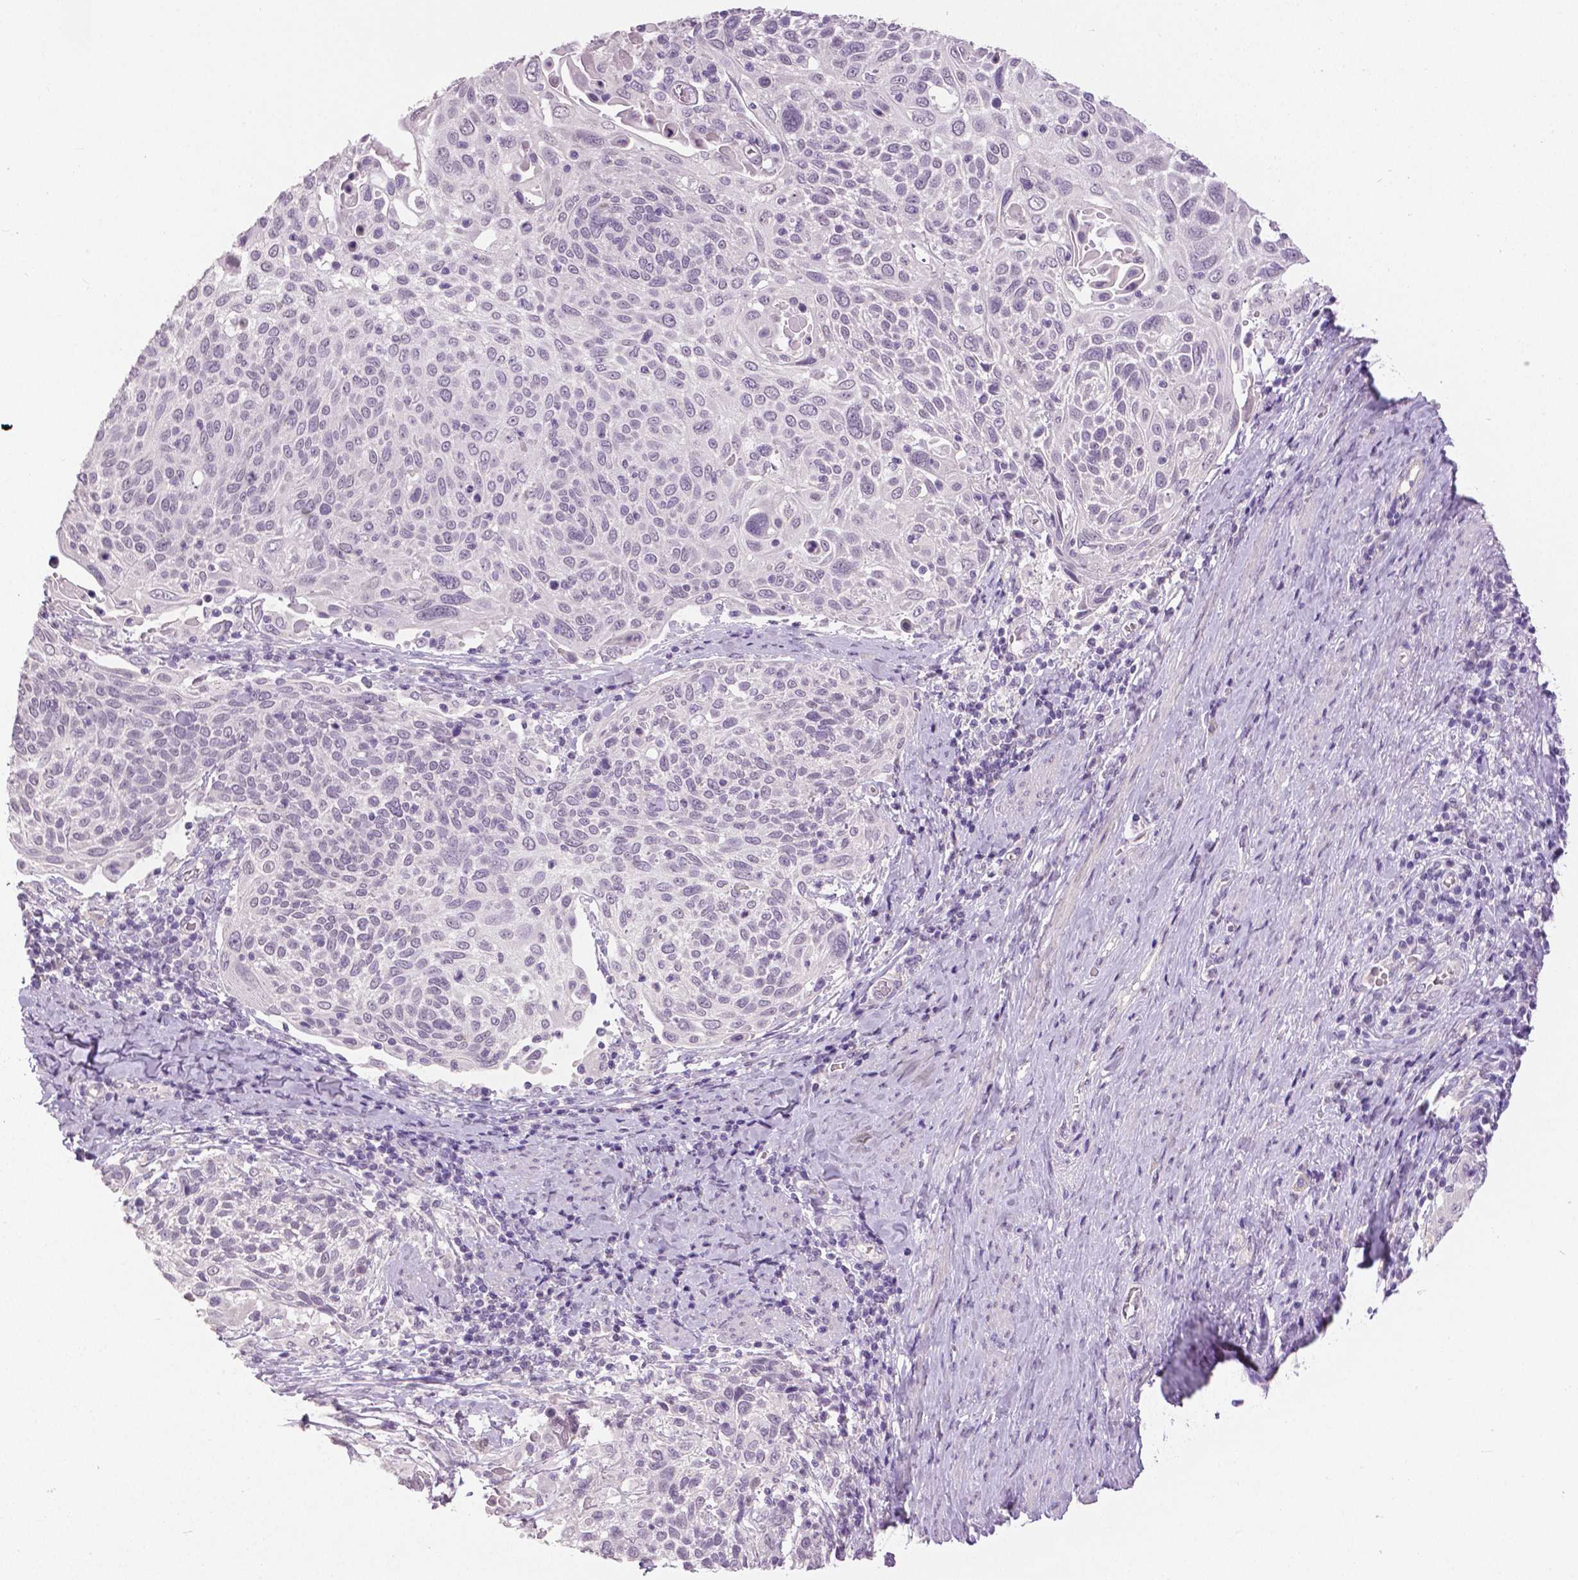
{"staining": {"intensity": "negative", "quantity": "none", "location": "none"}, "tissue": "cervical cancer", "cell_type": "Tumor cells", "image_type": "cancer", "snomed": [{"axis": "morphology", "description": "Squamous cell carcinoma, NOS"}, {"axis": "topography", "description": "Cervix"}], "caption": "A micrograph of human cervical squamous cell carcinoma is negative for staining in tumor cells.", "gene": "FOXA1", "patient": {"sex": "female", "age": 61}}